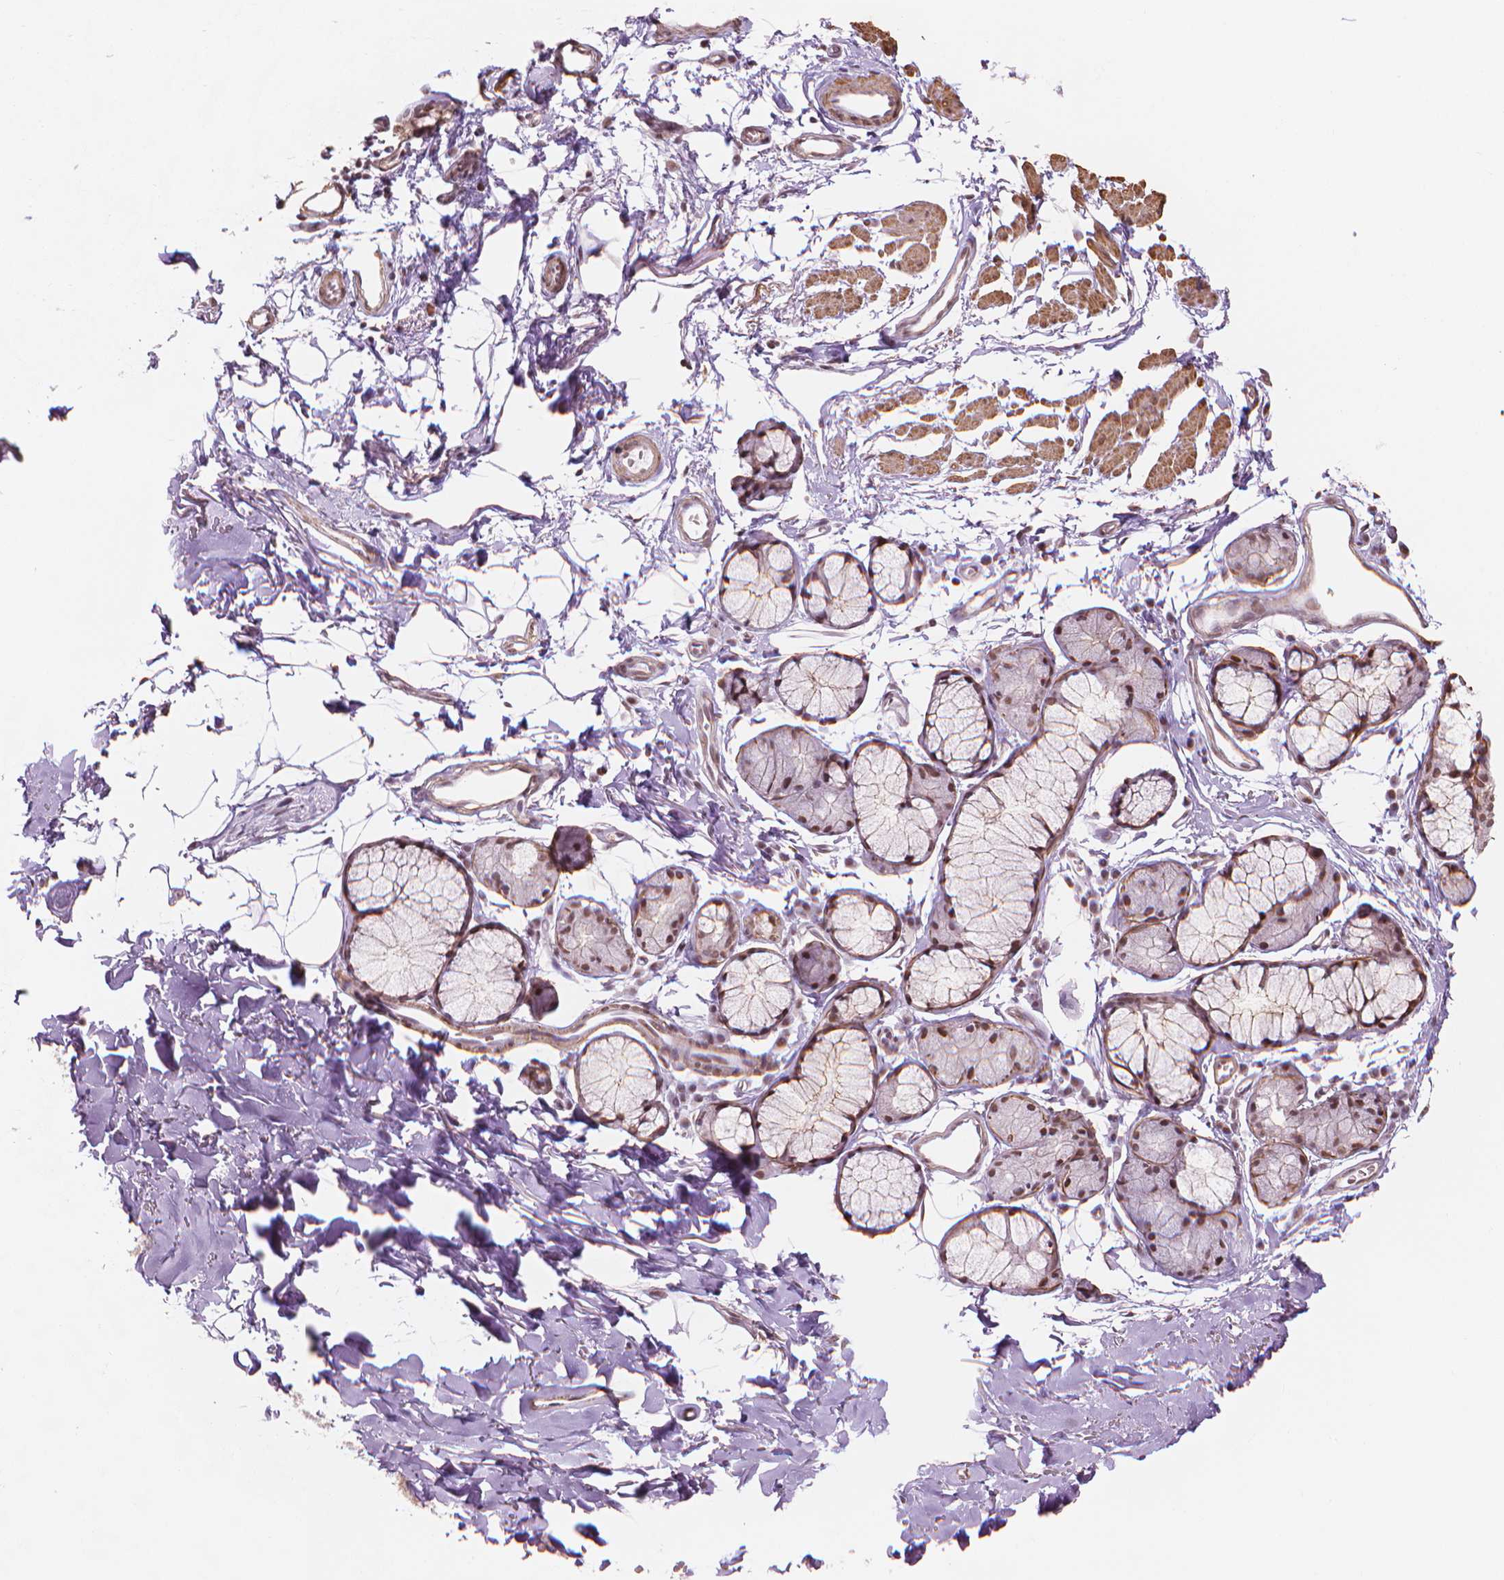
{"staining": {"intensity": "moderate", "quantity": "<25%", "location": "nuclear"}, "tissue": "adipose tissue", "cell_type": "Adipocytes", "image_type": "normal", "snomed": [{"axis": "morphology", "description": "Normal tissue, NOS"}, {"axis": "topography", "description": "Cartilage tissue"}, {"axis": "topography", "description": "Bronchus"}], "caption": "The histopathology image exhibits a brown stain indicating the presence of a protein in the nuclear of adipocytes in adipose tissue. (Stains: DAB (3,3'-diaminobenzidine) in brown, nuclei in blue, Microscopy: brightfield microscopy at high magnification).", "gene": "HOXD4", "patient": {"sex": "female", "age": 79}}